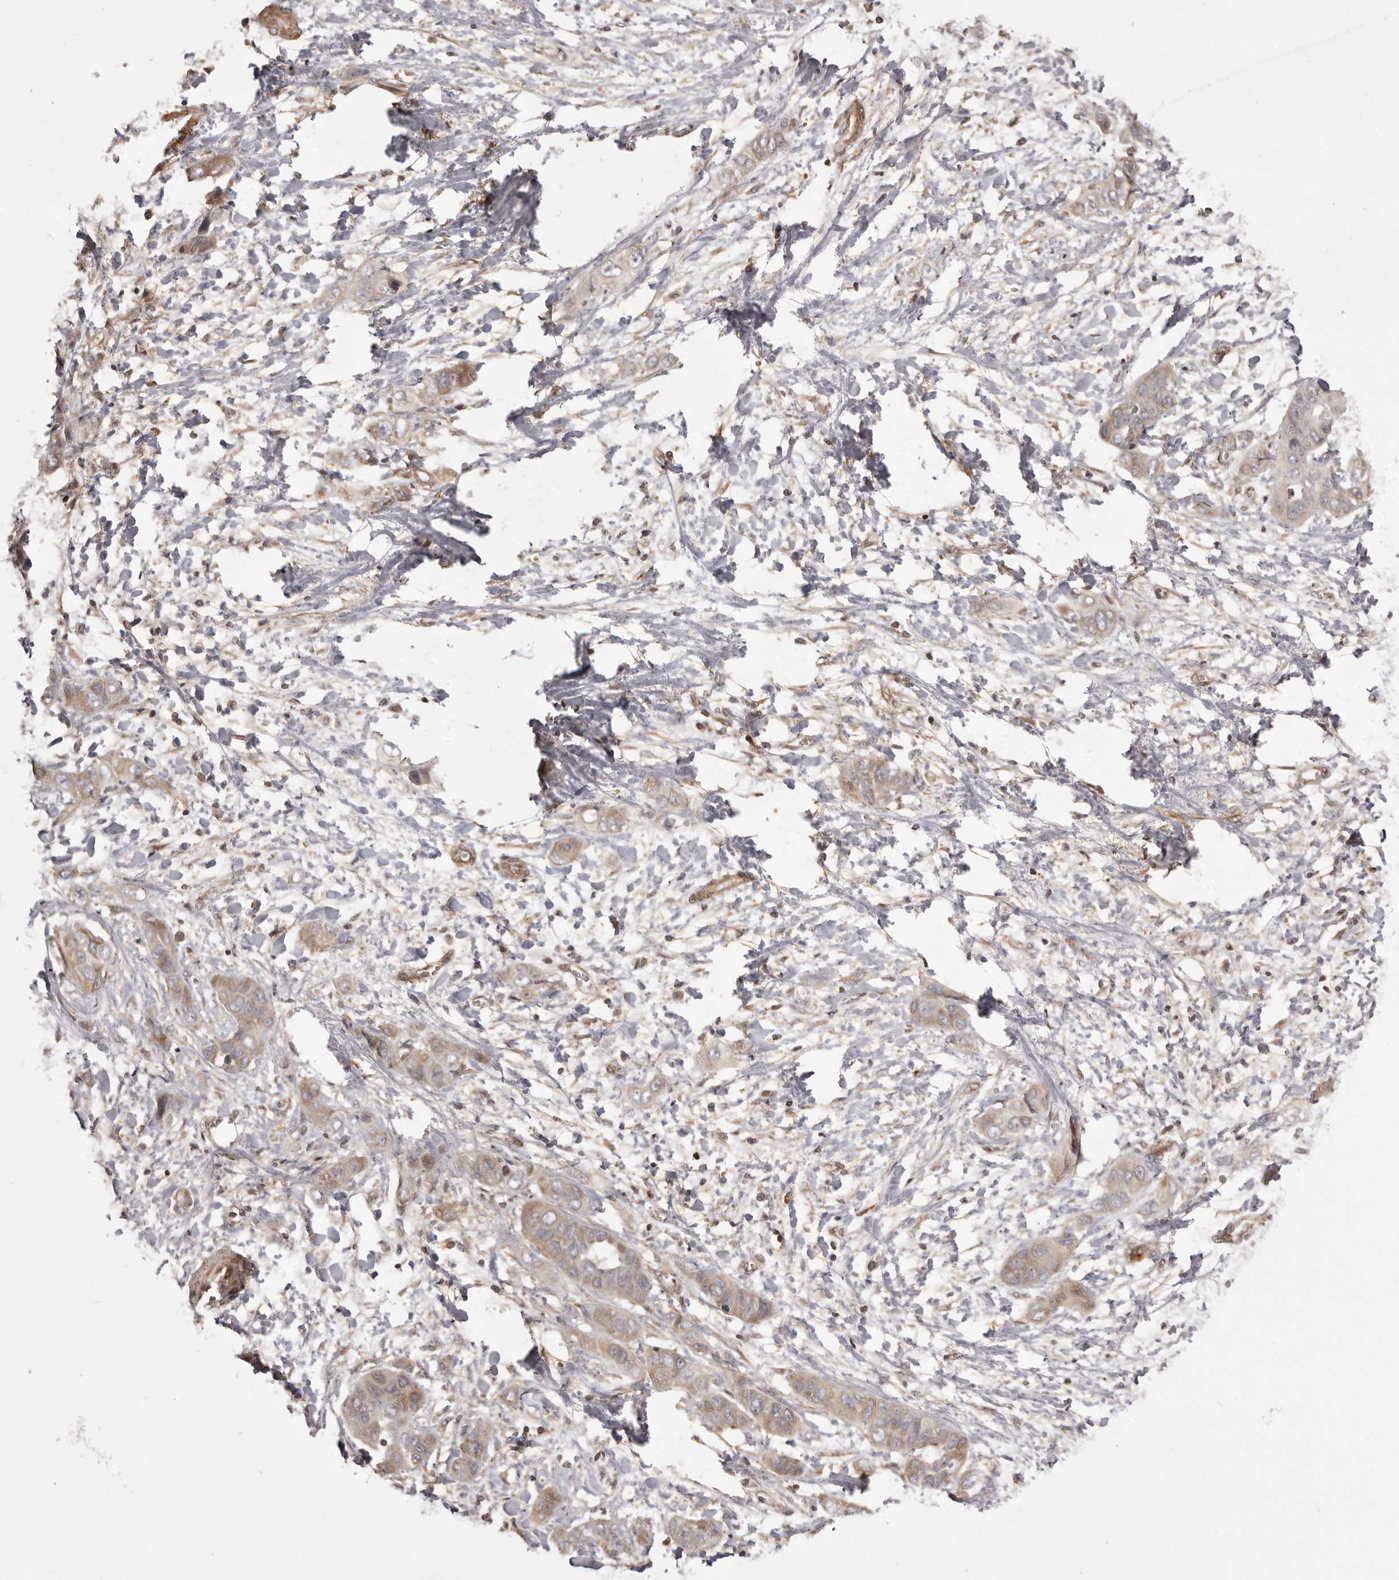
{"staining": {"intensity": "weak", "quantity": ">75%", "location": "cytoplasmic/membranous"}, "tissue": "liver cancer", "cell_type": "Tumor cells", "image_type": "cancer", "snomed": [{"axis": "morphology", "description": "Cholangiocarcinoma"}, {"axis": "topography", "description": "Liver"}], "caption": "Protein expression analysis of liver cancer (cholangiocarcinoma) displays weak cytoplasmic/membranous positivity in approximately >75% of tumor cells.", "gene": "NFKBIA", "patient": {"sex": "female", "age": 52}}